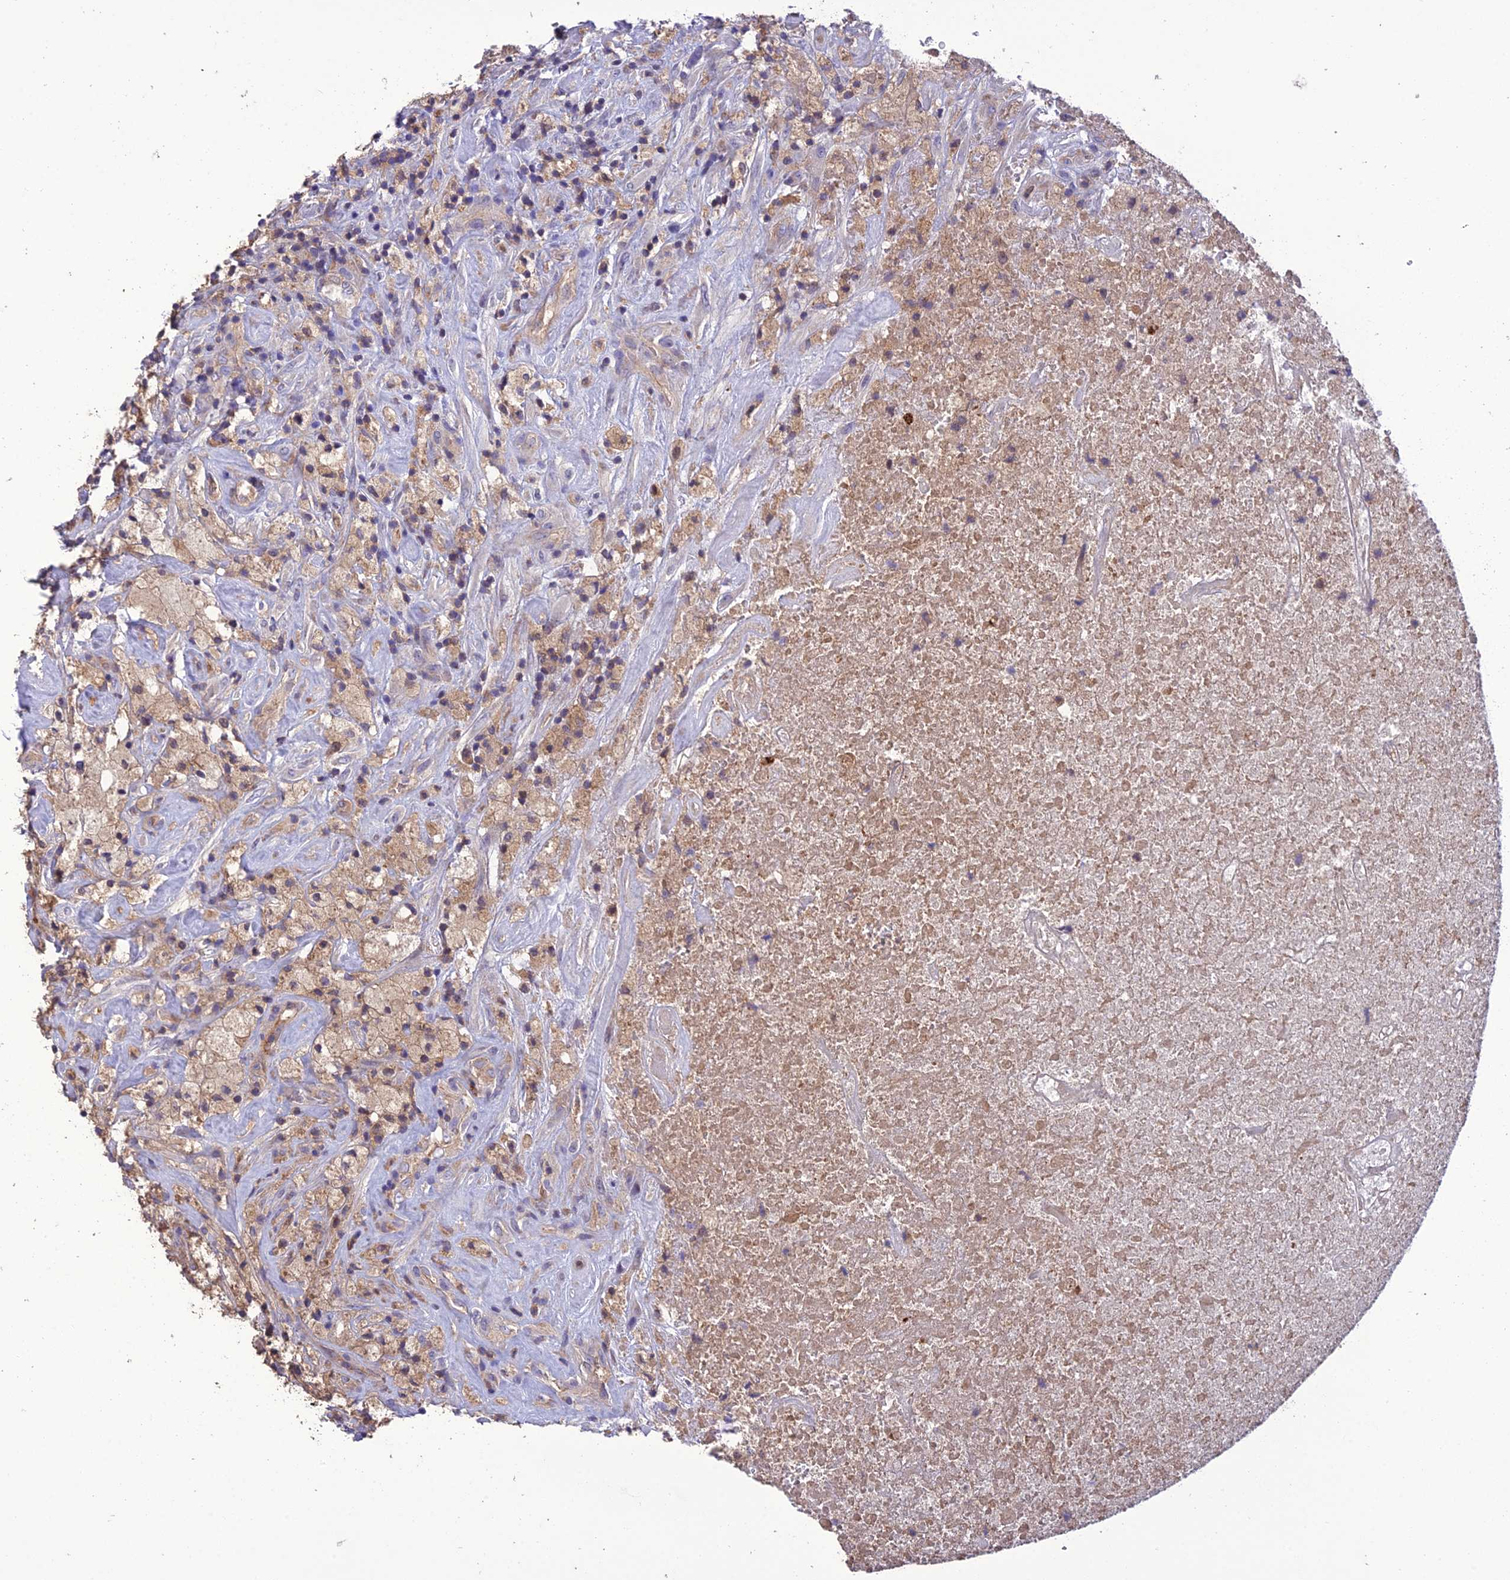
{"staining": {"intensity": "weak", "quantity": "<25%", "location": "cytoplasmic/membranous"}, "tissue": "glioma", "cell_type": "Tumor cells", "image_type": "cancer", "snomed": [{"axis": "morphology", "description": "Glioma, malignant, High grade"}, {"axis": "topography", "description": "Brain"}], "caption": "This is an IHC image of human glioma. There is no staining in tumor cells.", "gene": "MIOS", "patient": {"sex": "male", "age": 69}}